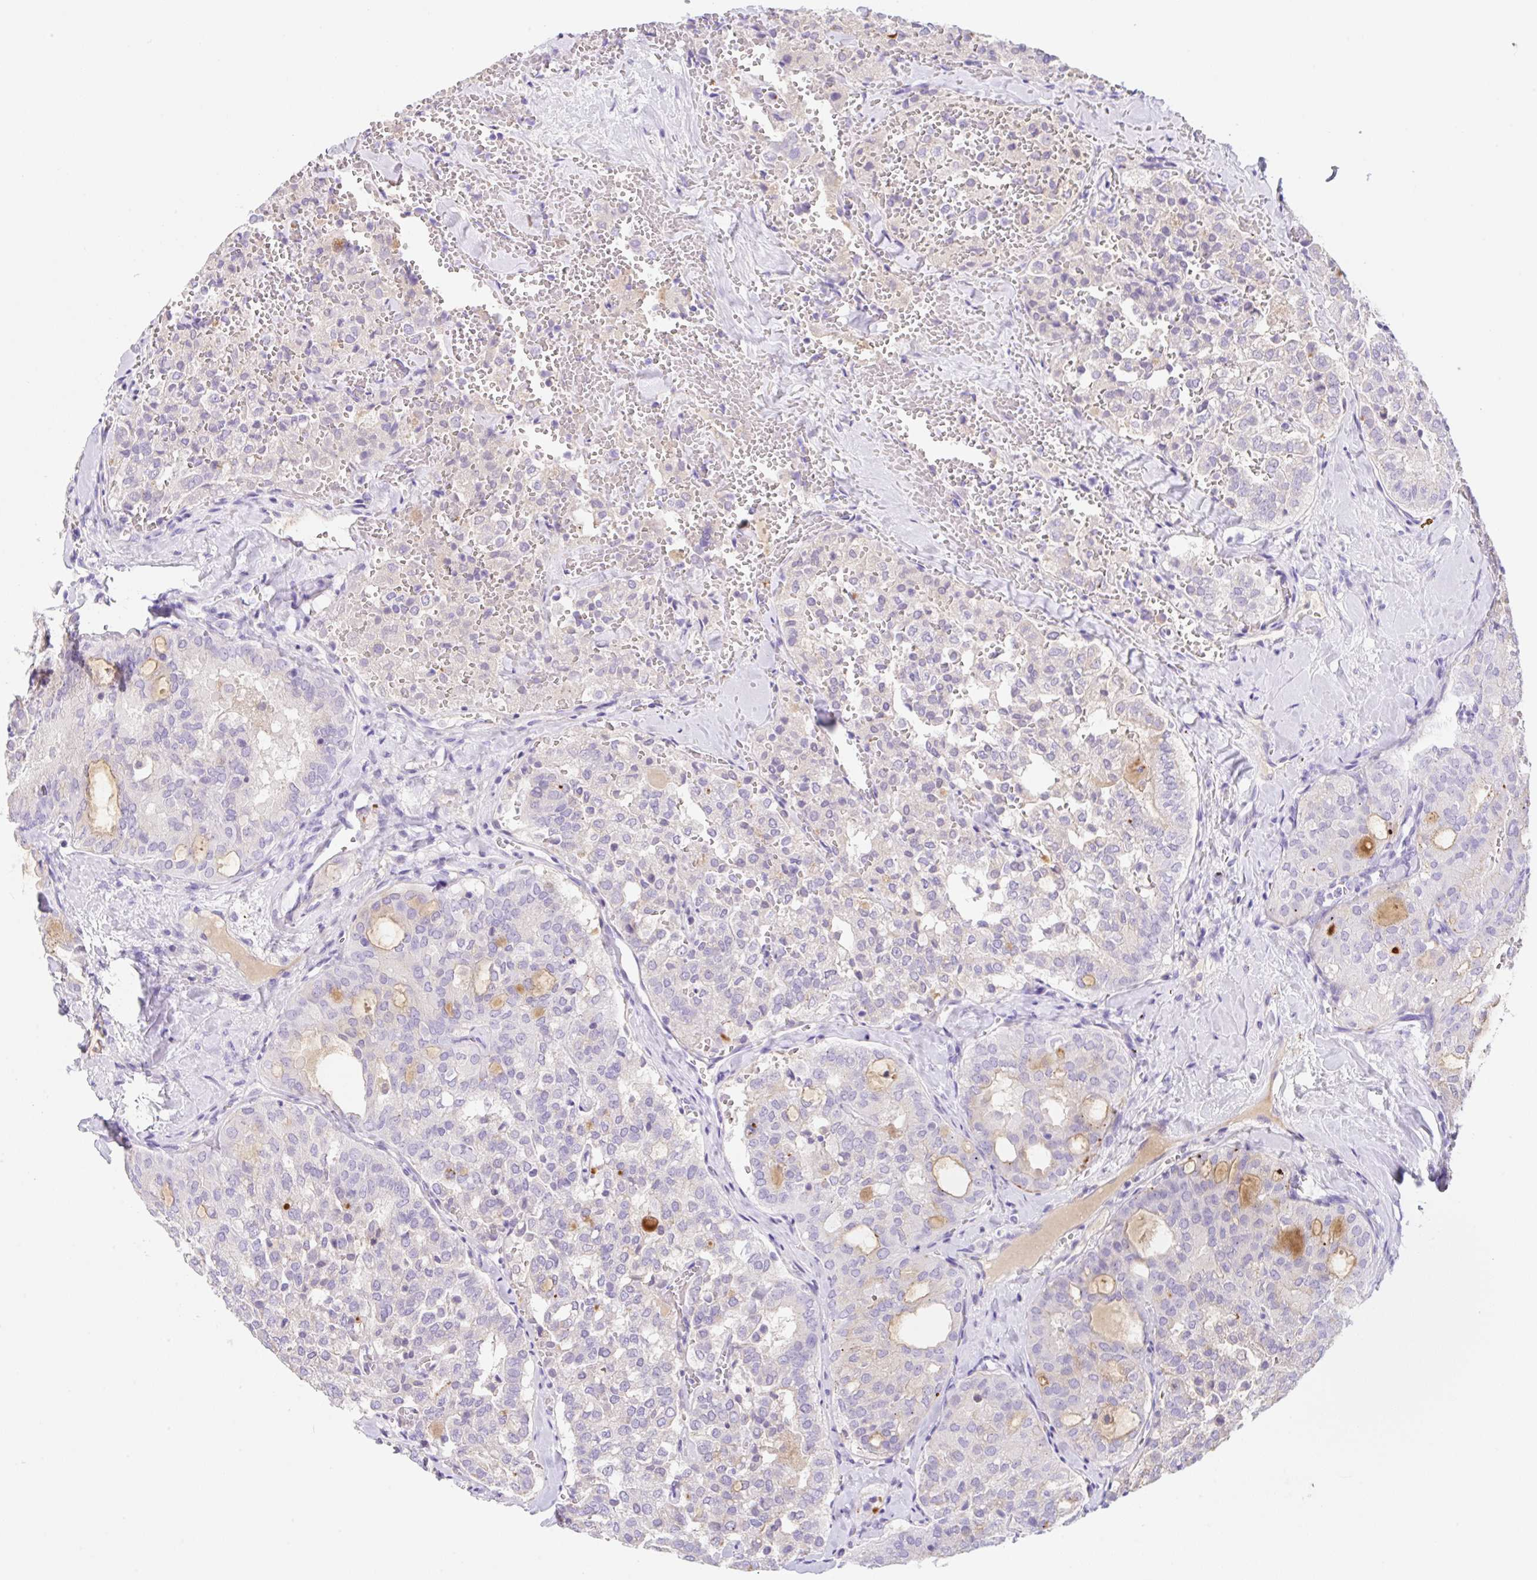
{"staining": {"intensity": "negative", "quantity": "none", "location": "none"}, "tissue": "thyroid cancer", "cell_type": "Tumor cells", "image_type": "cancer", "snomed": [{"axis": "morphology", "description": "Follicular adenoma carcinoma, NOS"}, {"axis": "topography", "description": "Thyroid gland"}], "caption": "An immunohistochemistry (IHC) photomicrograph of thyroid follicular adenoma carcinoma is shown. There is no staining in tumor cells of thyroid follicular adenoma carcinoma. Nuclei are stained in blue.", "gene": "KLK8", "patient": {"sex": "male", "age": 75}}